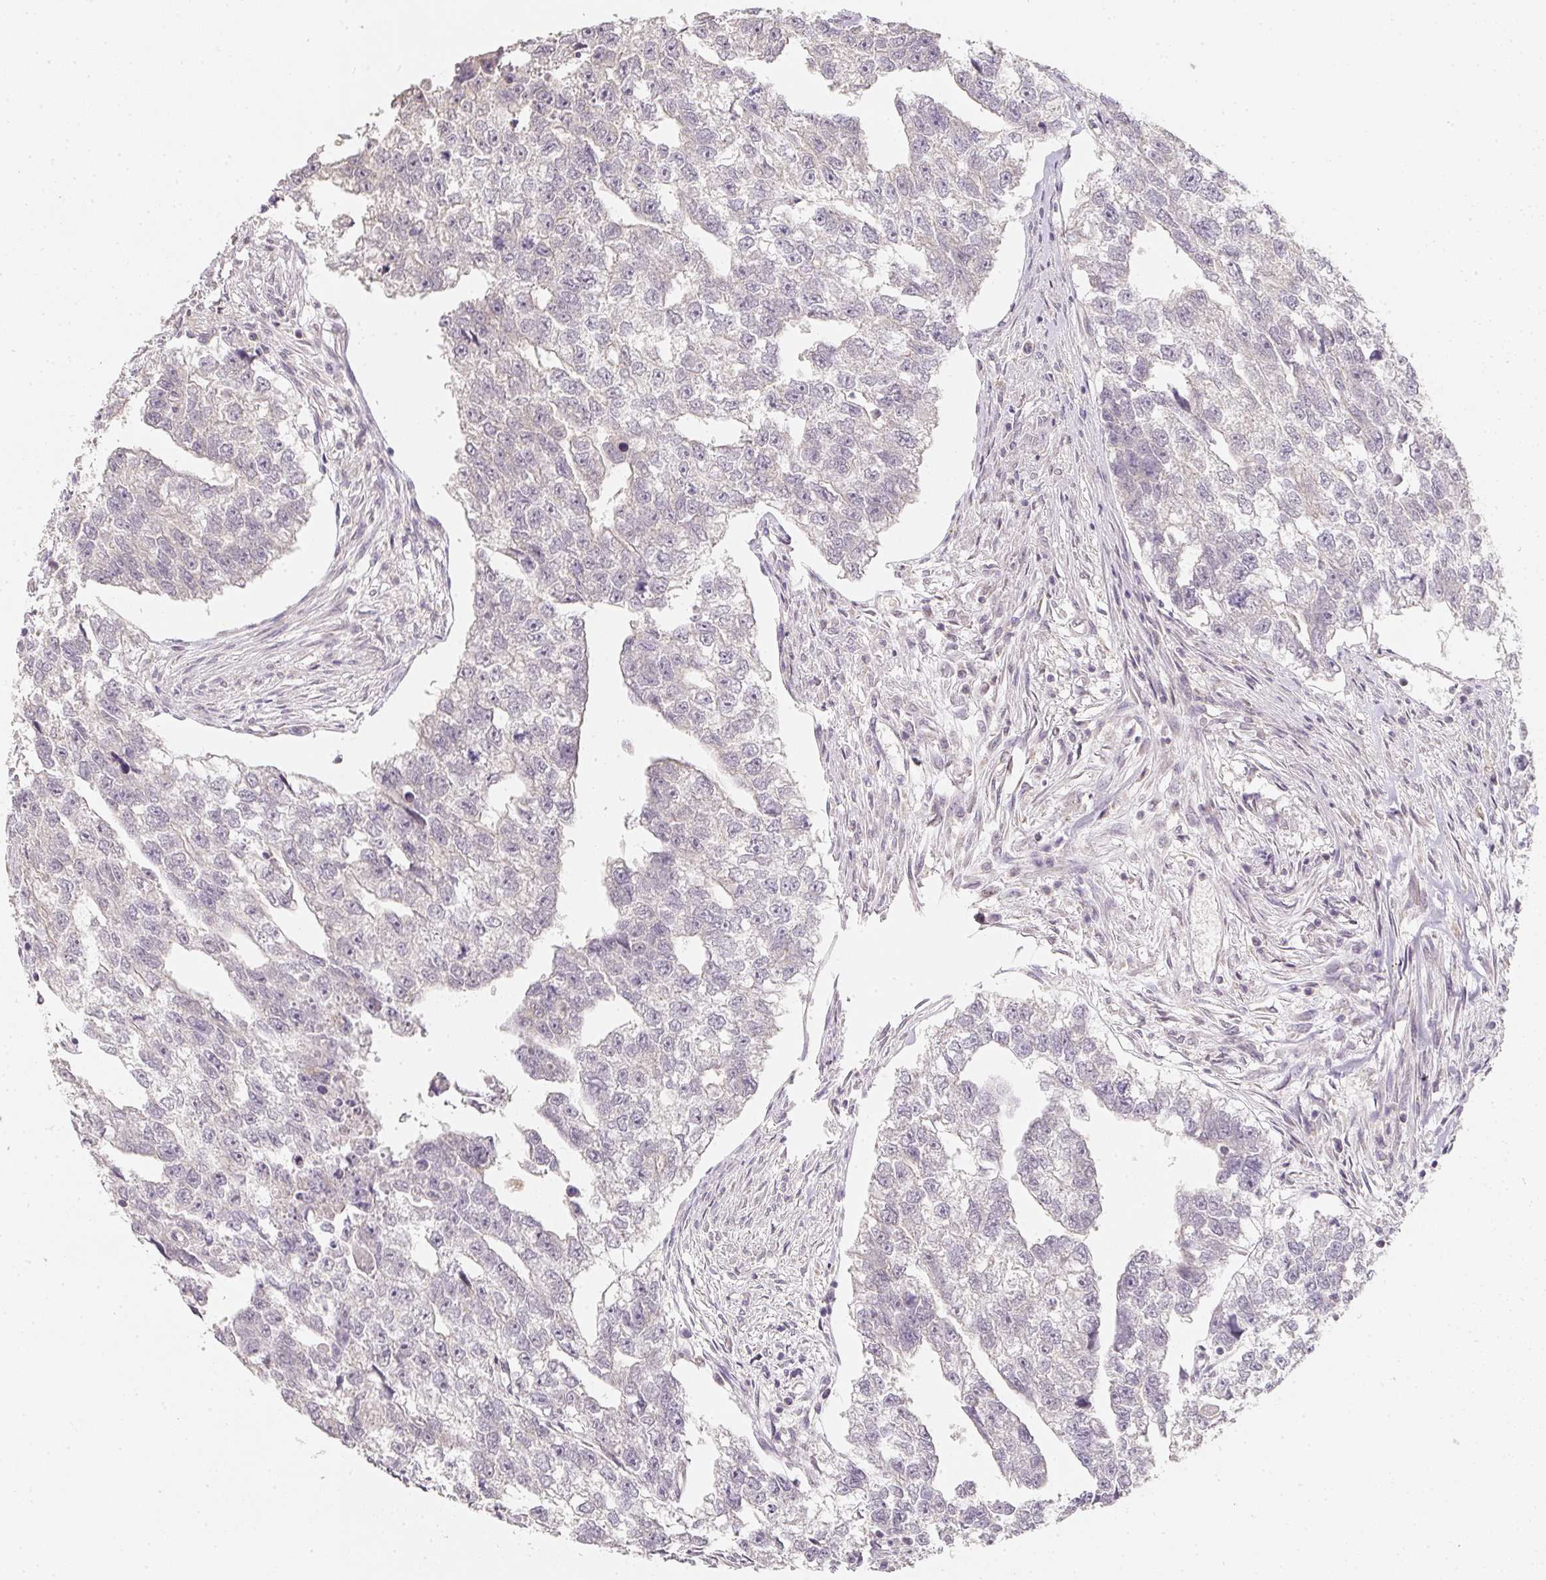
{"staining": {"intensity": "negative", "quantity": "none", "location": "none"}, "tissue": "testis cancer", "cell_type": "Tumor cells", "image_type": "cancer", "snomed": [{"axis": "morphology", "description": "Carcinoma, Embryonal, NOS"}, {"axis": "morphology", "description": "Teratoma, malignant, NOS"}, {"axis": "topography", "description": "Testis"}], "caption": "DAB (3,3'-diaminobenzidine) immunohistochemical staining of testis teratoma (malignant) displays no significant expression in tumor cells. (DAB immunohistochemistry visualized using brightfield microscopy, high magnification).", "gene": "SOAT1", "patient": {"sex": "male", "age": 44}}